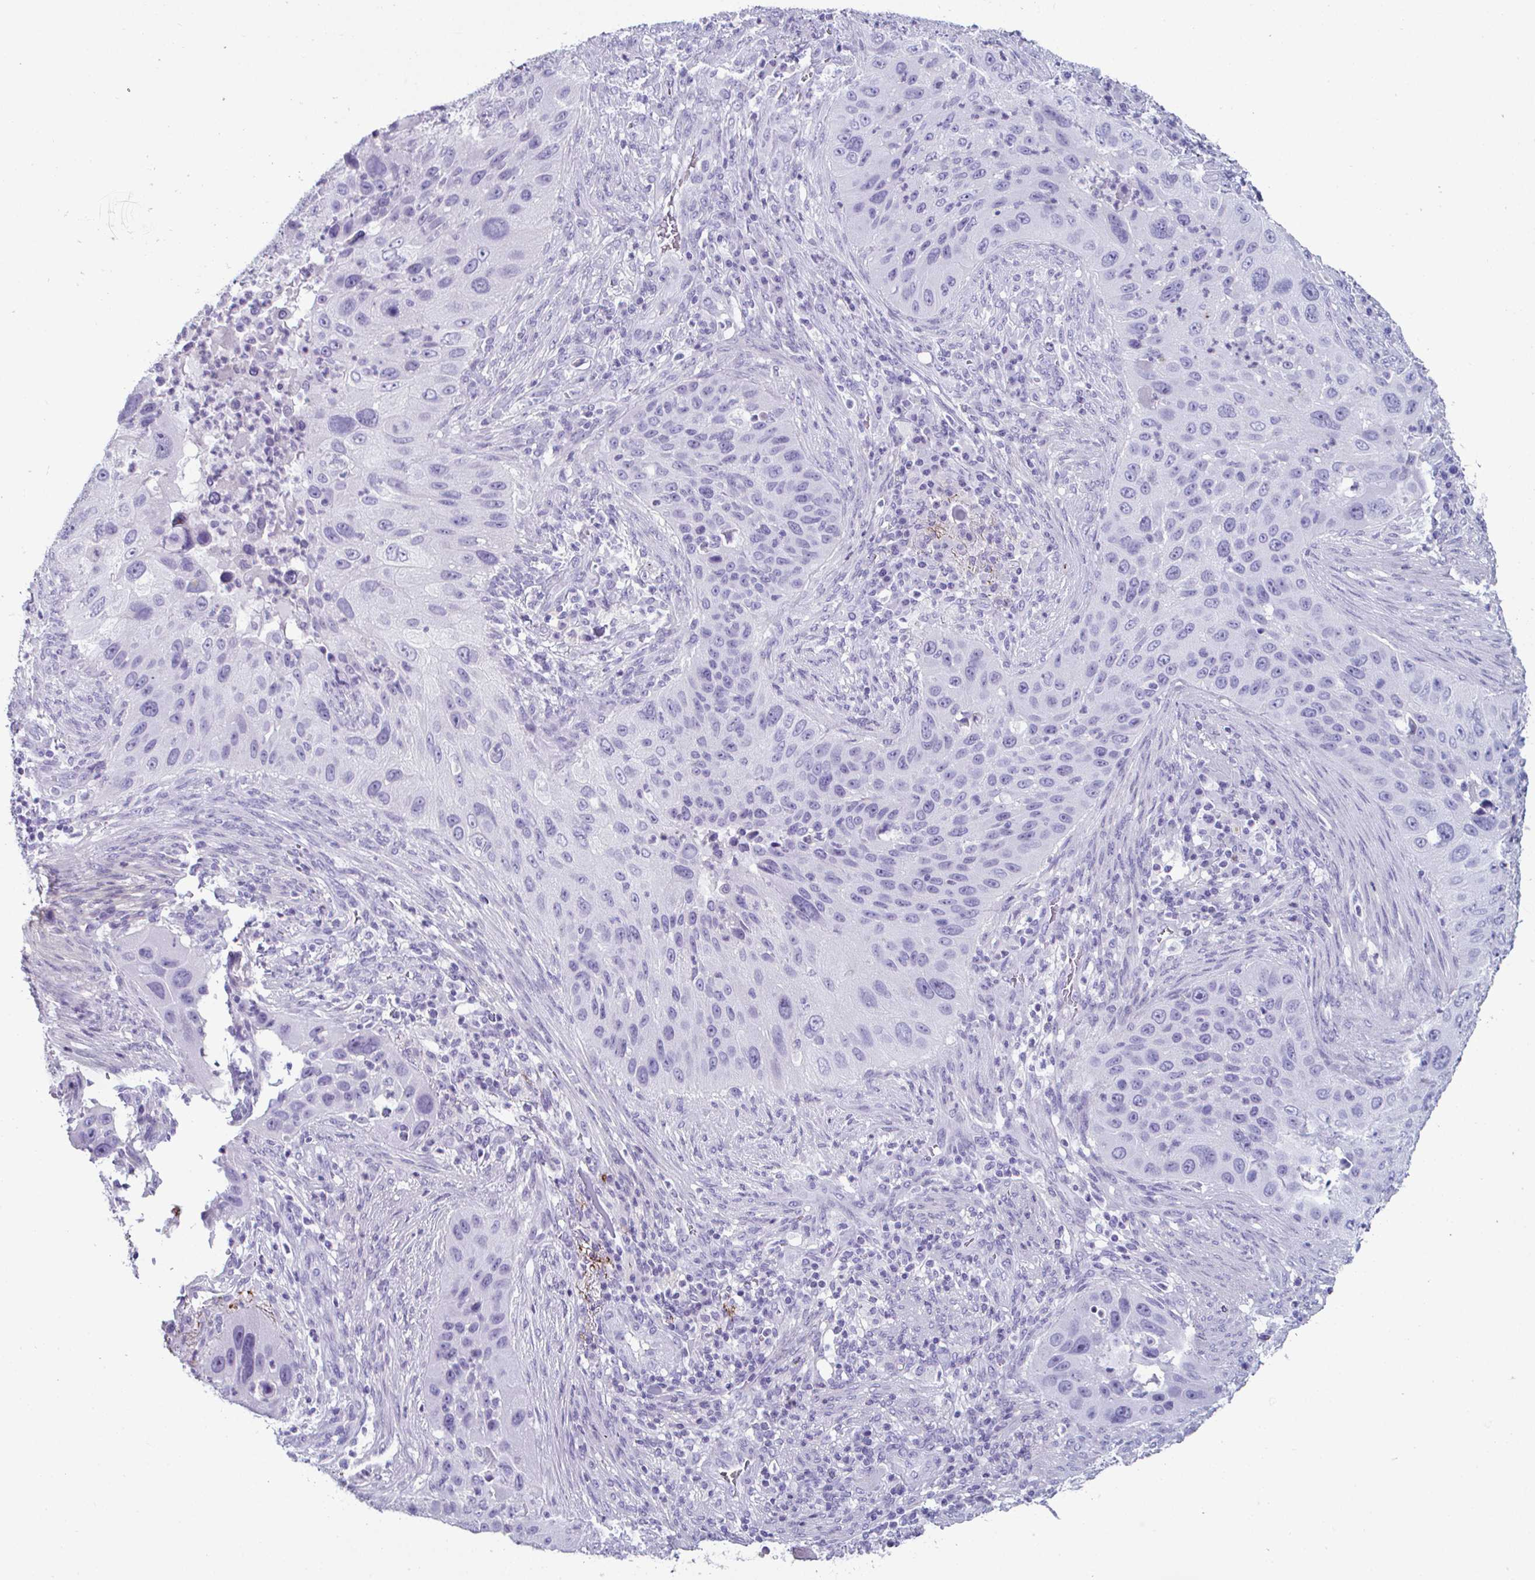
{"staining": {"intensity": "negative", "quantity": "none", "location": "none"}, "tissue": "lung cancer", "cell_type": "Tumor cells", "image_type": "cancer", "snomed": [{"axis": "morphology", "description": "Squamous cell carcinoma, NOS"}, {"axis": "topography", "description": "Lung"}], "caption": "DAB immunohistochemical staining of lung cancer (squamous cell carcinoma) displays no significant expression in tumor cells.", "gene": "CREG2", "patient": {"sex": "male", "age": 63}}